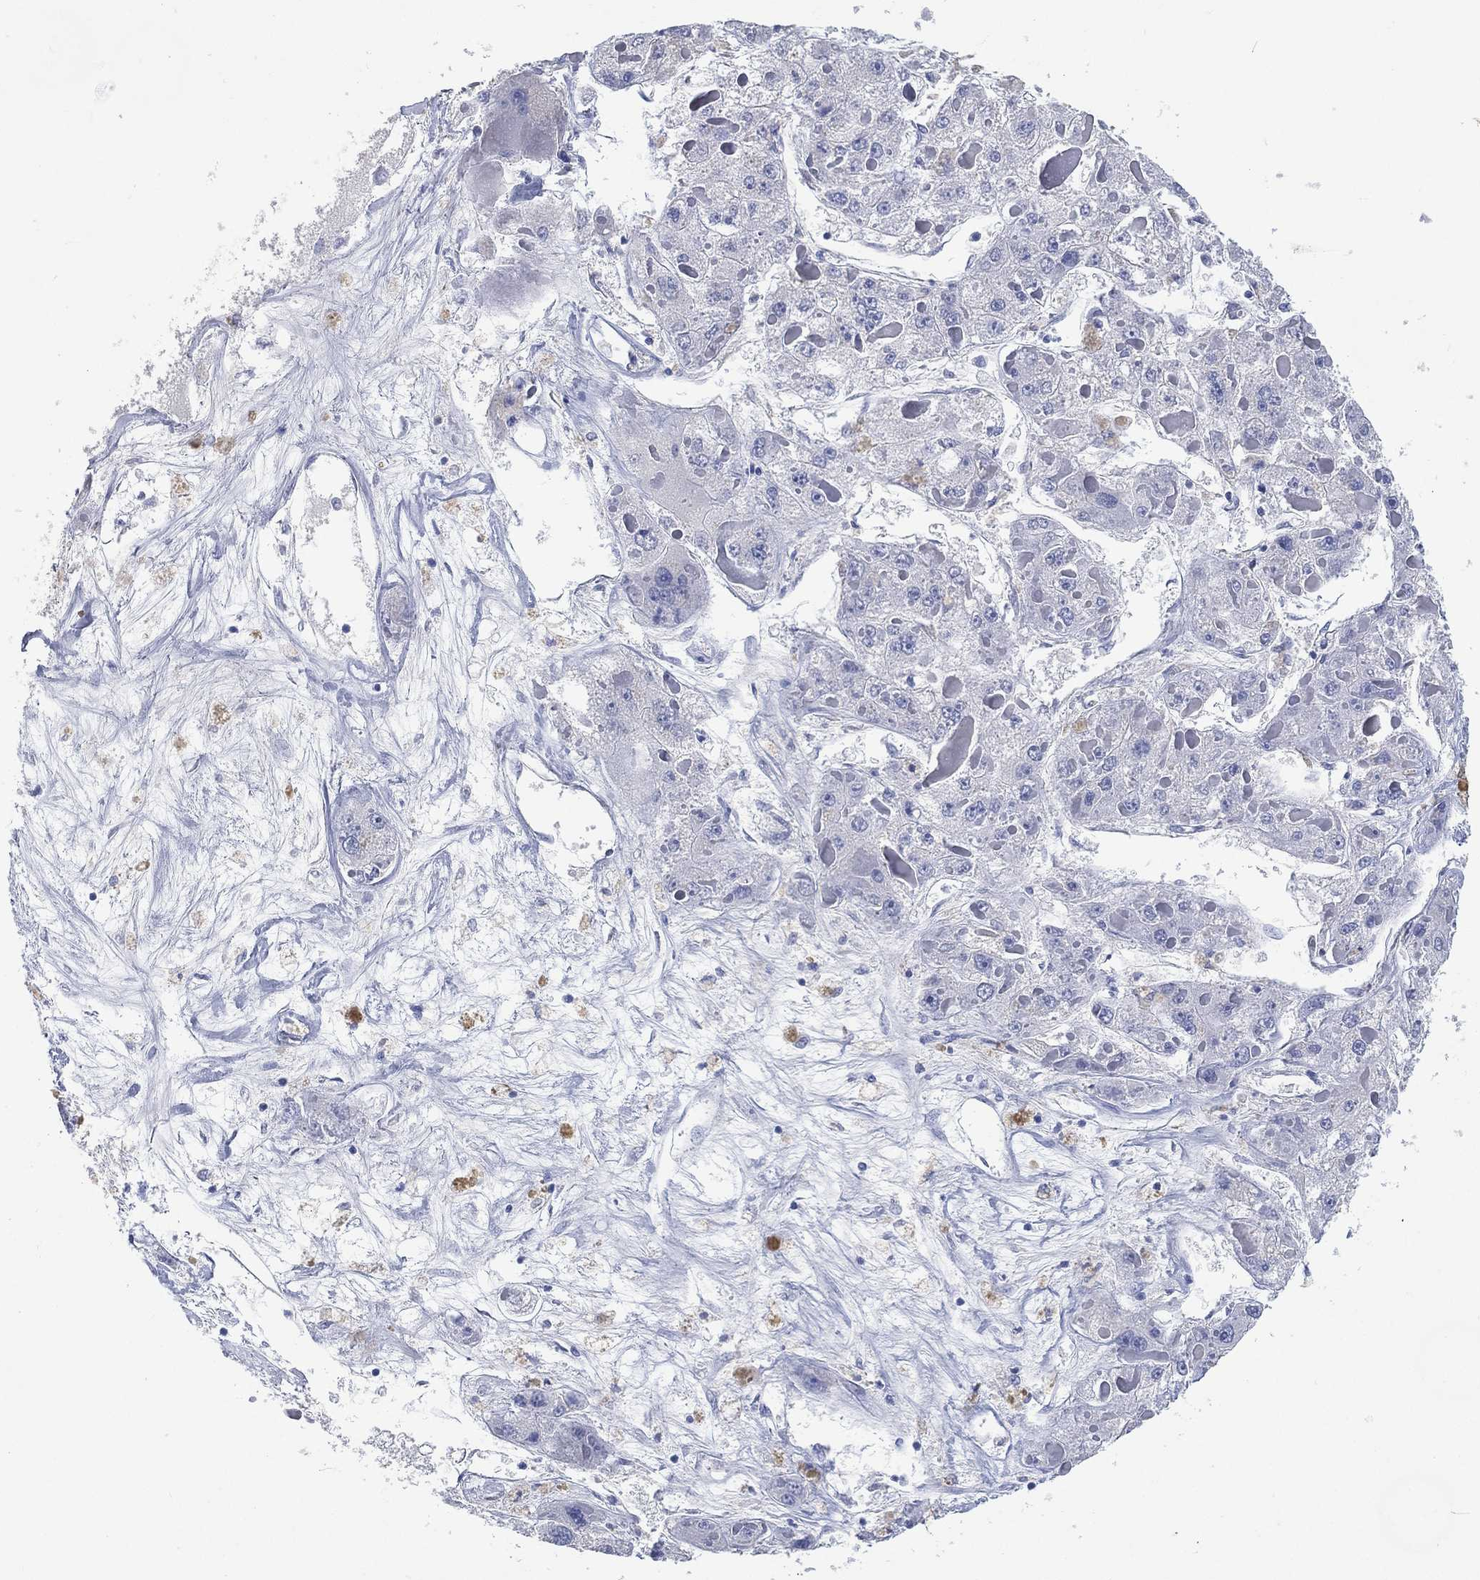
{"staining": {"intensity": "negative", "quantity": "none", "location": "none"}, "tissue": "liver cancer", "cell_type": "Tumor cells", "image_type": "cancer", "snomed": [{"axis": "morphology", "description": "Carcinoma, Hepatocellular, NOS"}, {"axis": "topography", "description": "Liver"}], "caption": "Liver cancer (hepatocellular carcinoma) stained for a protein using immunohistochemistry demonstrates no expression tumor cells.", "gene": "FMO1", "patient": {"sex": "female", "age": 73}}